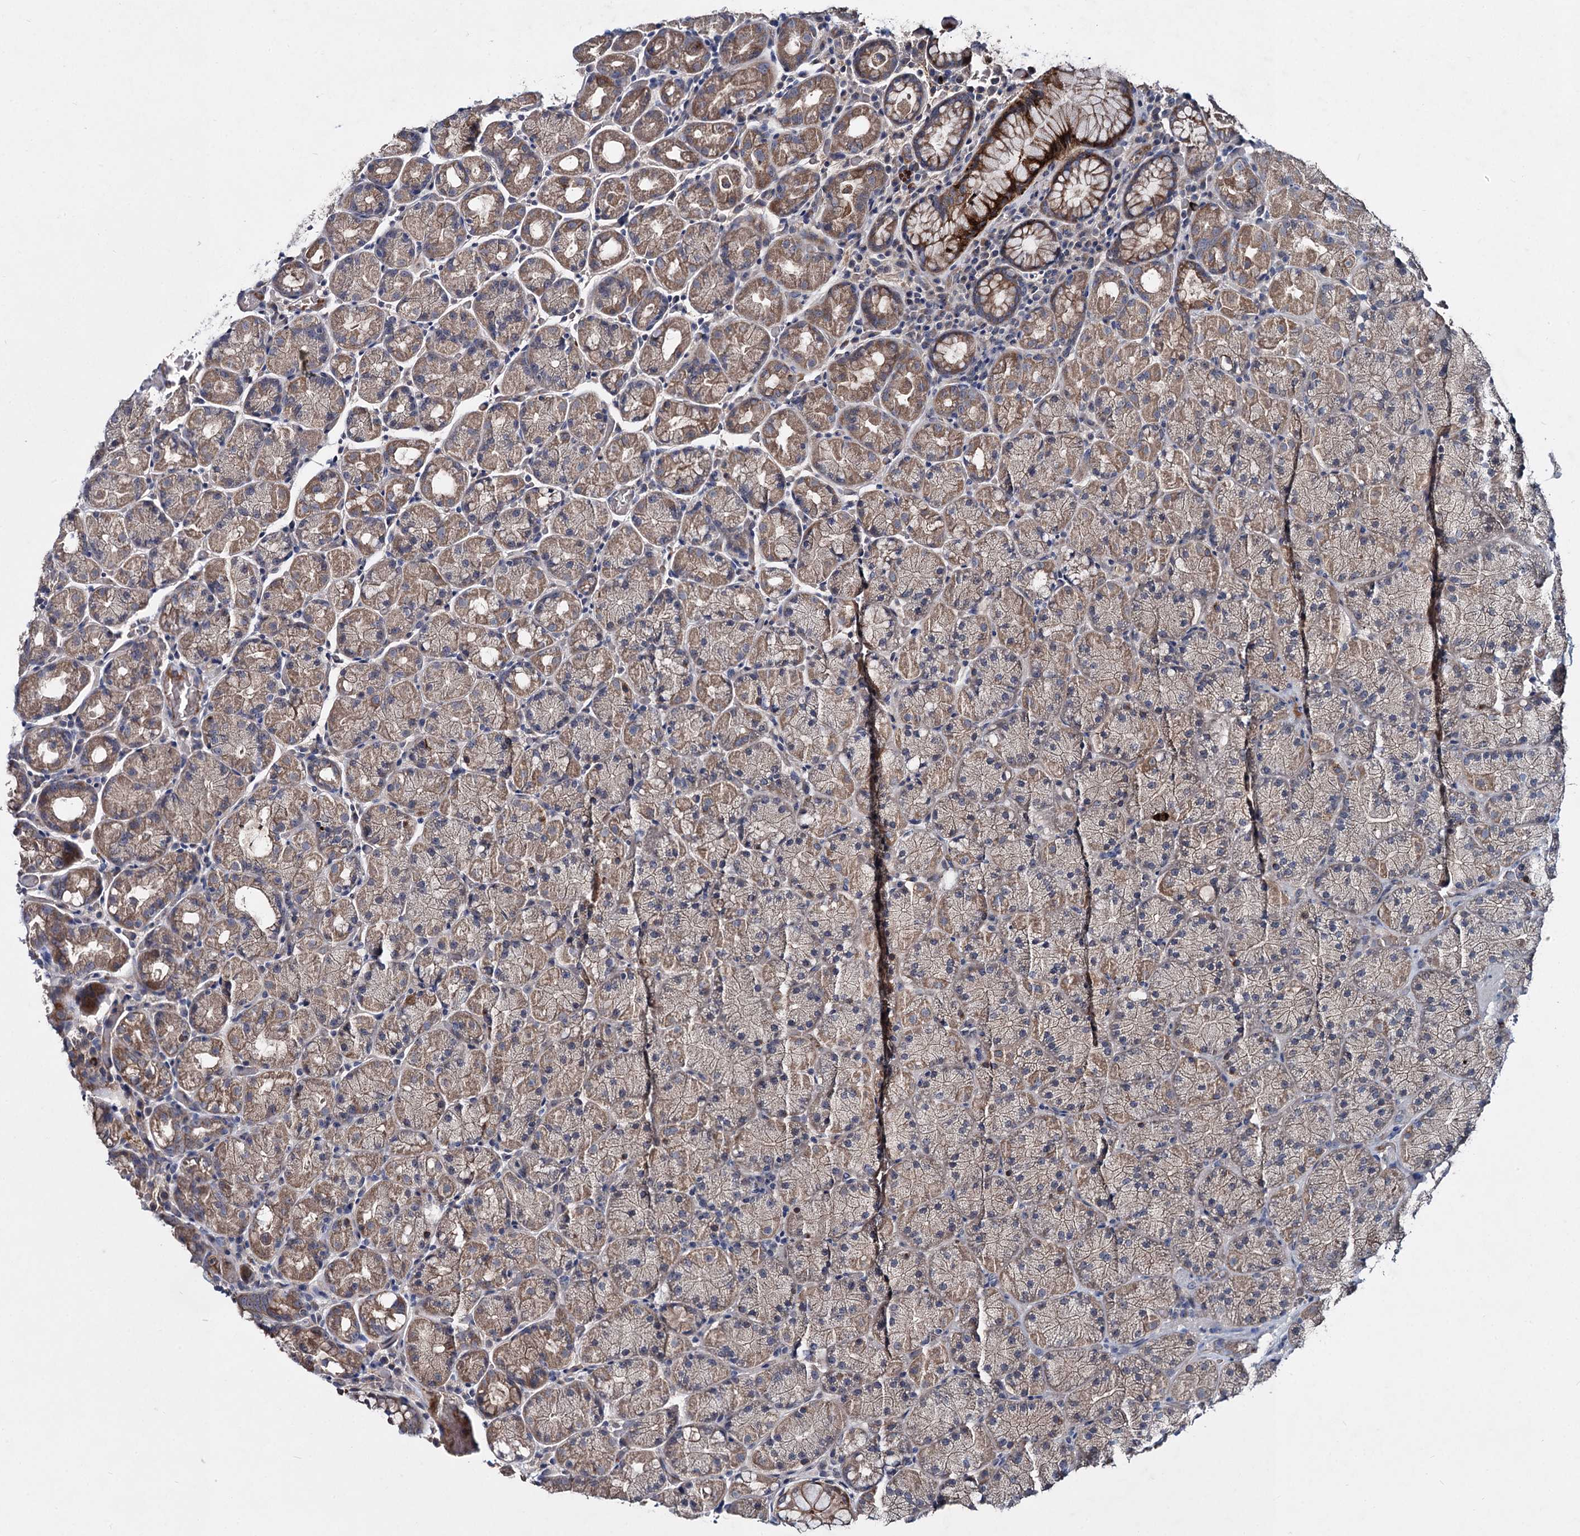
{"staining": {"intensity": "moderate", "quantity": ">75%", "location": "cytoplasmic/membranous"}, "tissue": "stomach", "cell_type": "Glandular cells", "image_type": "normal", "snomed": [{"axis": "morphology", "description": "Normal tissue, NOS"}, {"axis": "topography", "description": "Stomach, upper"}, {"axis": "topography", "description": "Stomach, lower"}], "caption": "Moderate cytoplasmic/membranous positivity for a protein is appreciated in about >75% of glandular cells of benign stomach using IHC.", "gene": "RNF6", "patient": {"sex": "male", "age": 80}}